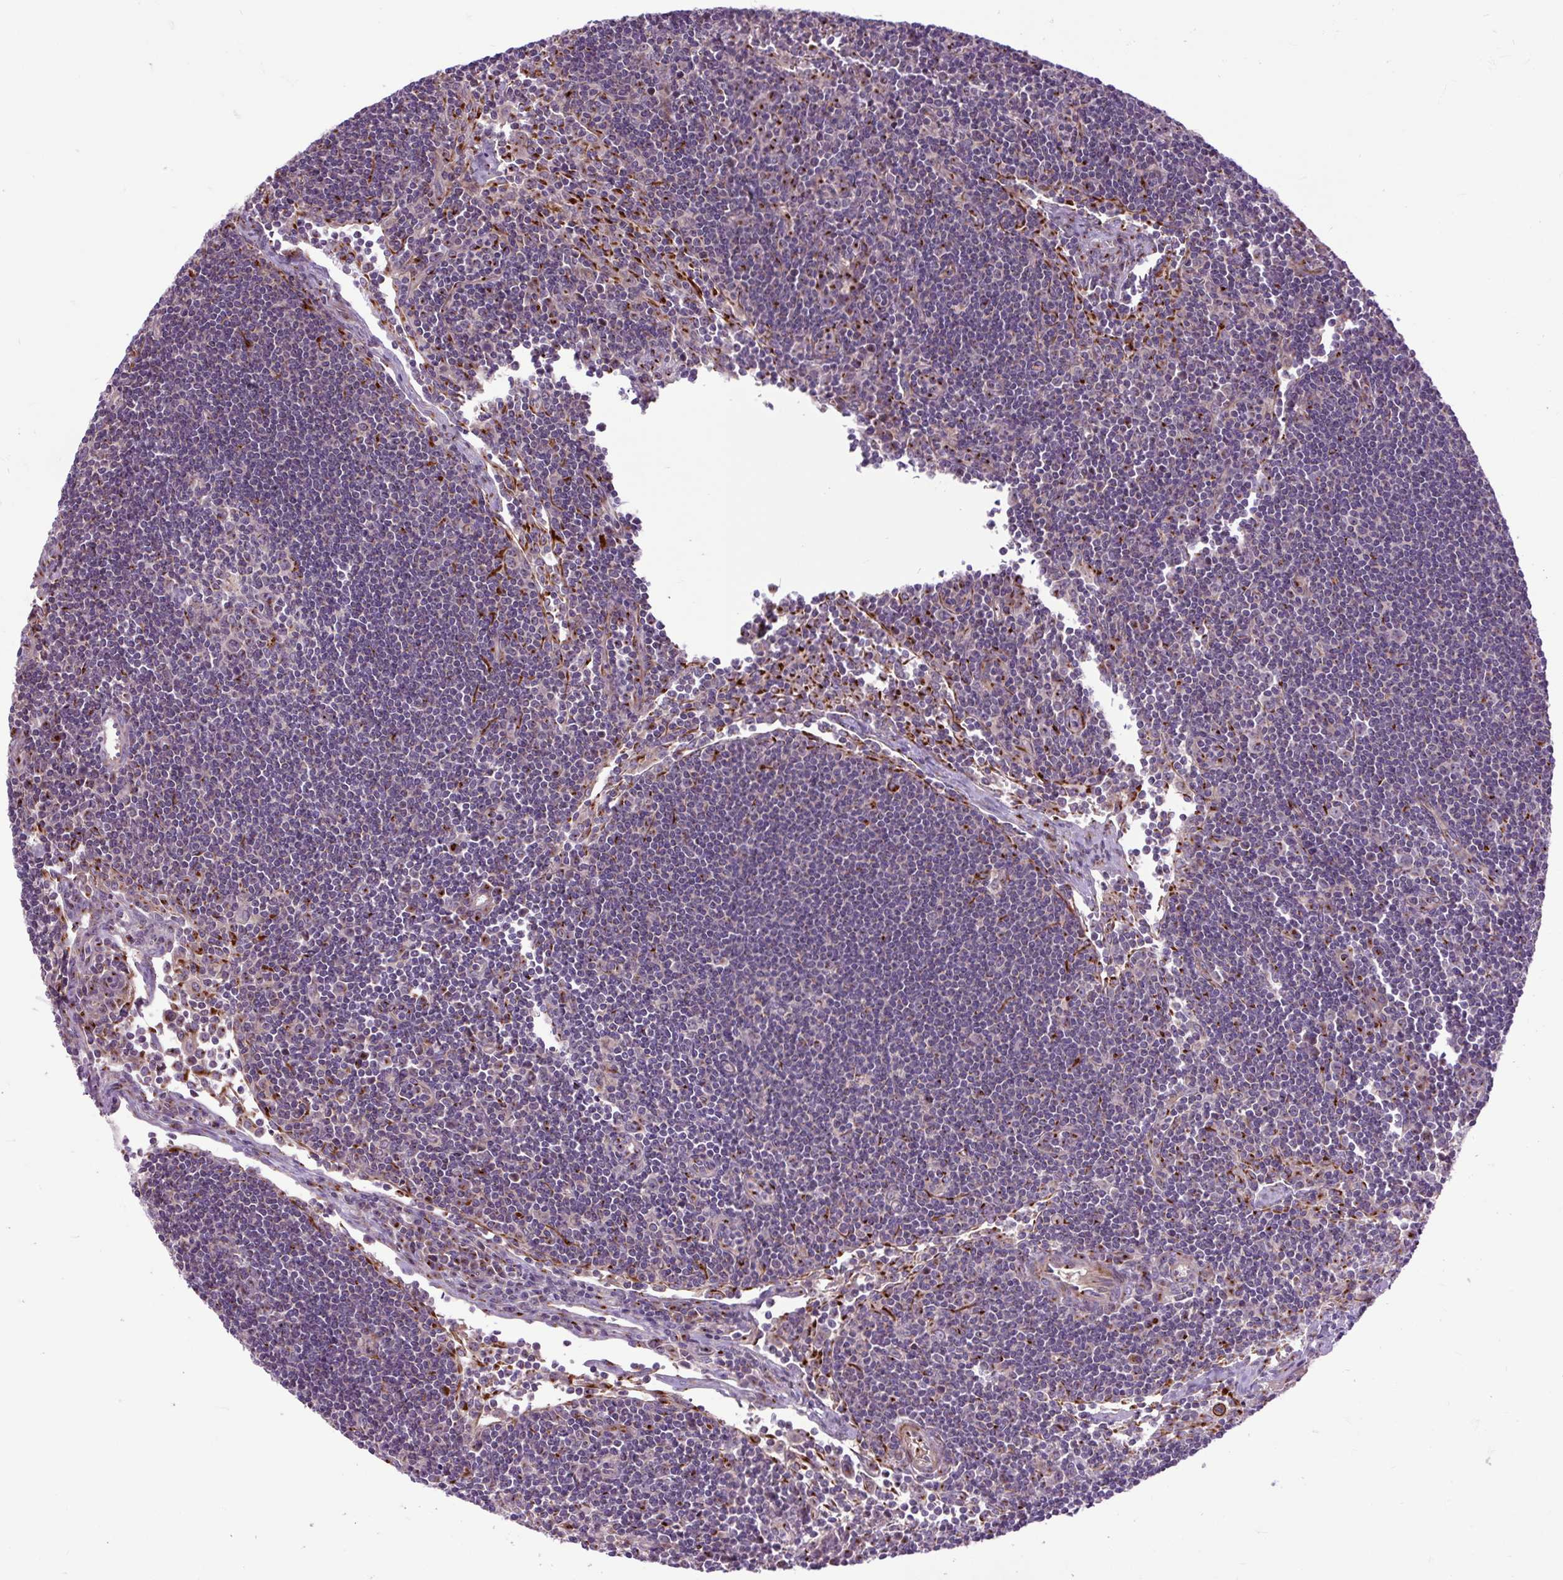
{"staining": {"intensity": "negative", "quantity": "none", "location": "none"}, "tissue": "lymph node", "cell_type": "Germinal center cells", "image_type": "normal", "snomed": [{"axis": "morphology", "description": "Normal tissue, NOS"}, {"axis": "topography", "description": "Lymph node"}], "caption": "Immunohistochemistry photomicrograph of benign lymph node: lymph node stained with DAB displays no significant protein expression in germinal center cells. The staining was performed using DAB (3,3'-diaminobenzidine) to visualize the protein expression in brown, while the nuclei were stained in blue with hematoxylin (Magnification: 20x).", "gene": "MSMP", "patient": {"sex": "female", "age": 29}}